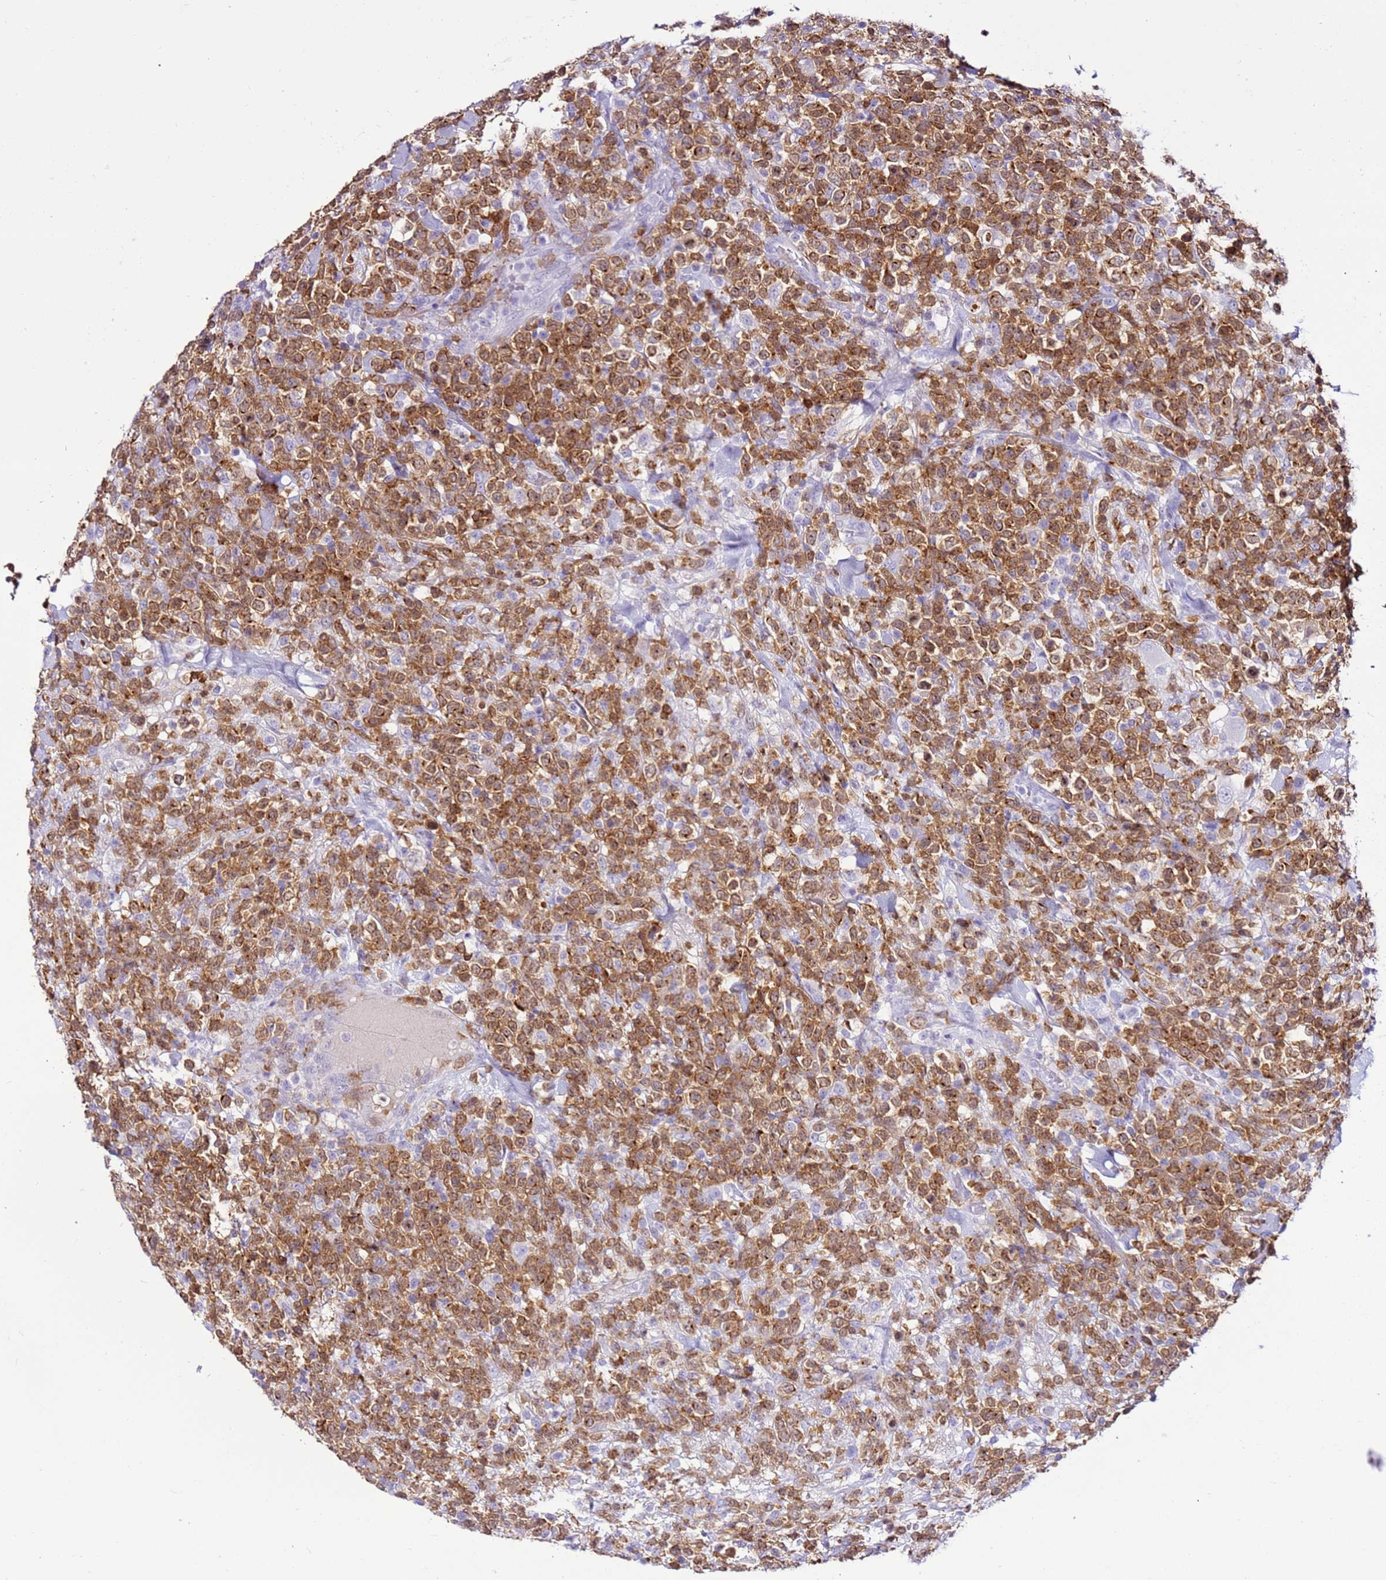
{"staining": {"intensity": "strong", "quantity": ">75%", "location": "cytoplasmic/membranous"}, "tissue": "lymphoma", "cell_type": "Tumor cells", "image_type": "cancer", "snomed": [{"axis": "morphology", "description": "Malignant lymphoma, non-Hodgkin's type, High grade"}, {"axis": "topography", "description": "Colon"}], "caption": "Strong cytoplasmic/membranous expression is identified in about >75% of tumor cells in lymphoma.", "gene": "SPC25", "patient": {"sex": "female", "age": 53}}